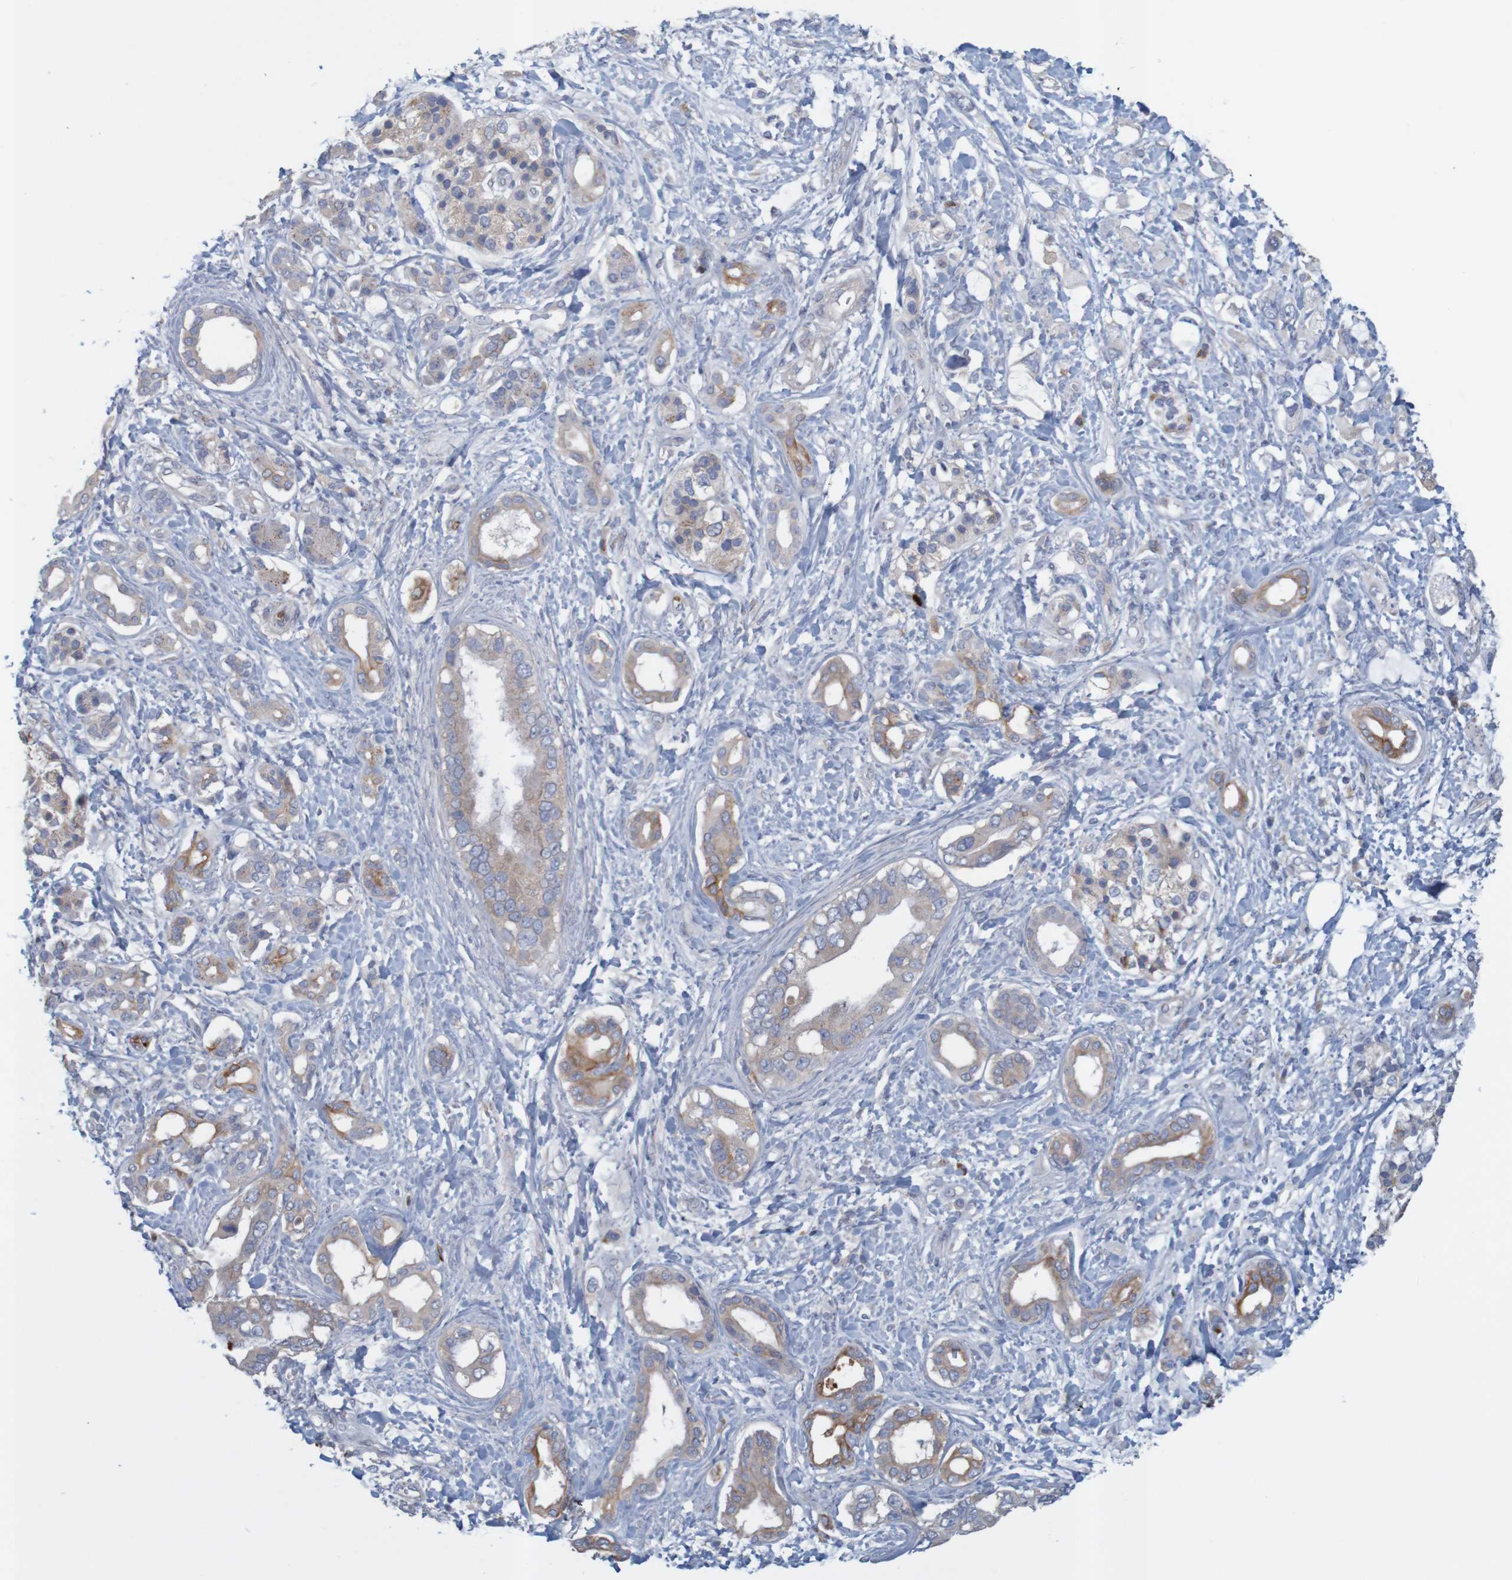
{"staining": {"intensity": "weak", "quantity": "25%-75%", "location": "cytoplasmic/membranous"}, "tissue": "pancreatic cancer", "cell_type": "Tumor cells", "image_type": "cancer", "snomed": [{"axis": "morphology", "description": "Adenocarcinoma, NOS"}, {"axis": "topography", "description": "Pancreas"}], "caption": "Human adenocarcinoma (pancreatic) stained with a brown dye displays weak cytoplasmic/membranous positive staining in about 25%-75% of tumor cells.", "gene": "KRT23", "patient": {"sex": "female", "age": 56}}